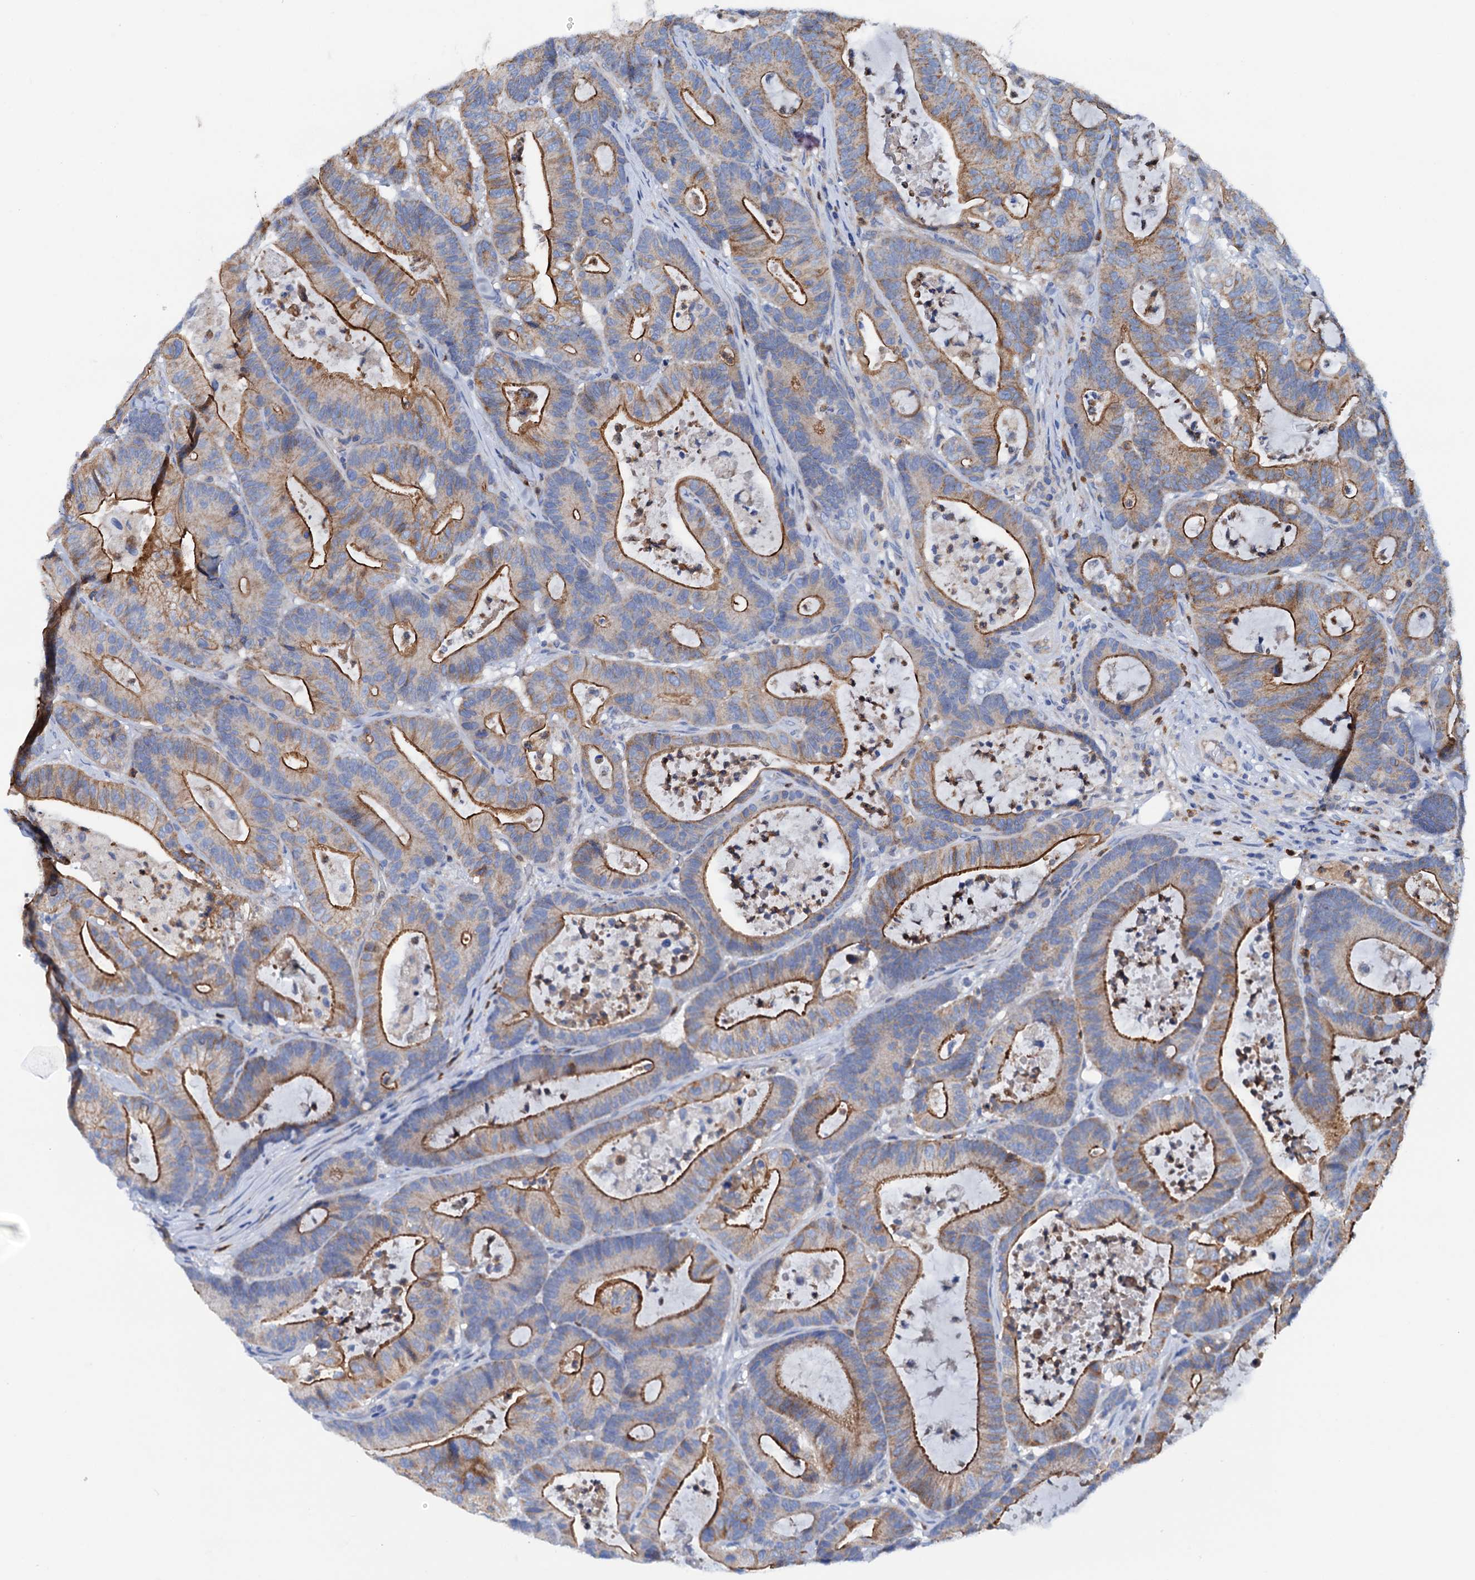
{"staining": {"intensity": "strong", "quantity": "25%-75%", "location": "cytoplasmic/membranous"}, "tissue": "colorectal cancer", "cell_type": "Tumor cells", "image_type": "cancer", "snomed": [{"axis": "morphology", "description": "Adenocarcinoma, NOS"}, {"axis": "topography", "description": "Colon"}], "caption": "The image exhibits immunohistochemical staining of adenocarcinoma (colorectal). There is strong cytoplasmic/membranous expression is present in about 25%-75% of tumor cells.", "gene": "RASSF9", "patient": {"sex": "female", "age": 84}}